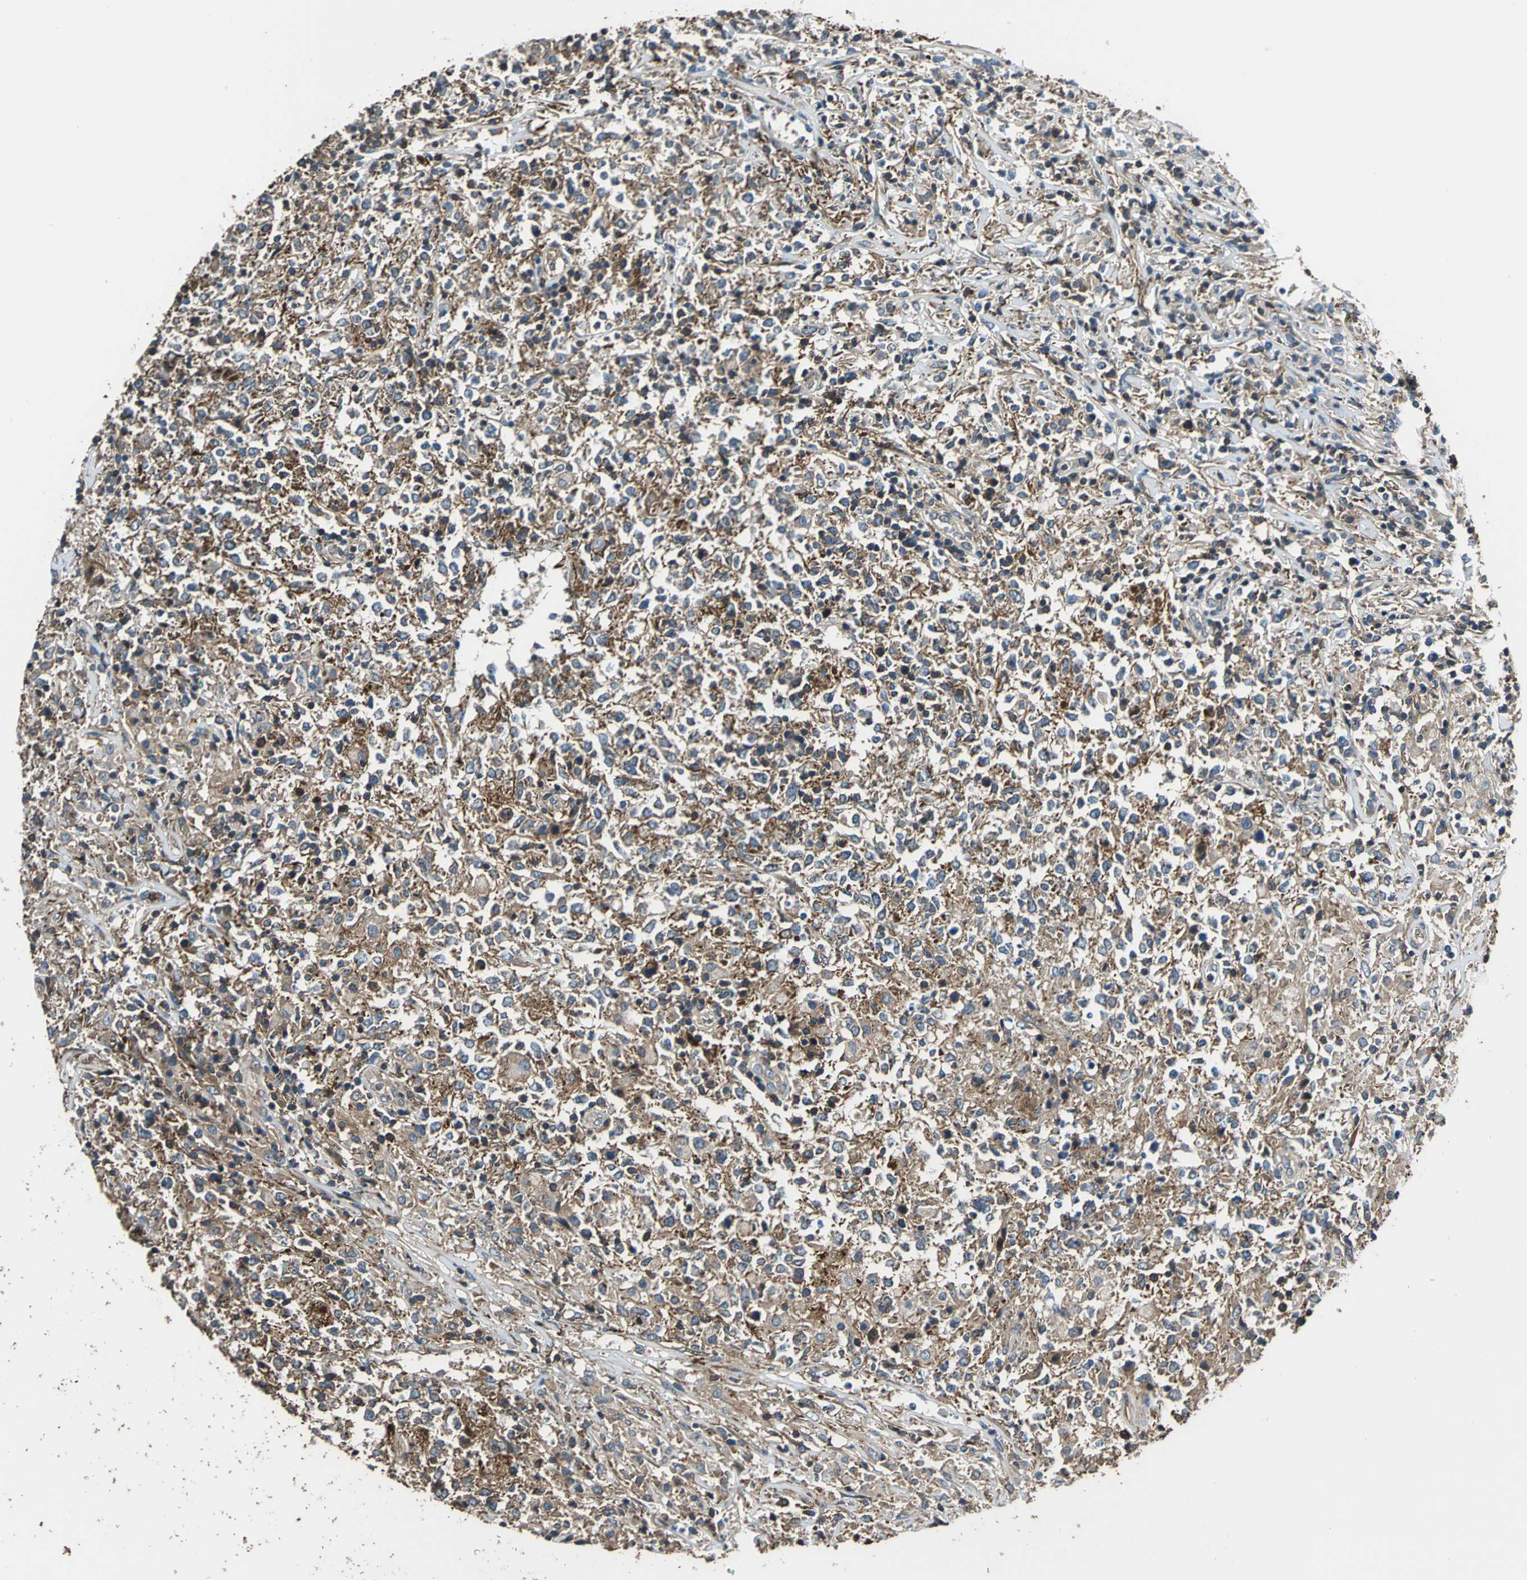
{"staining": {"intensity": "strong", "quantity": ">75%", "location": "cytoplasmic/membranous"}, "tissue": "lymphoma", "cell_type": "Tumor cells", "image_type": "cancer", "snomed": [{"axis": "morphology", "description": "Malignant lymphoma, non-Hodgkin's type, High grade"}, {"axis": "topography", "description": "Lymph node"}], "caption": "DAB (3,3'-diaminobenzidine) immunohistochemical staining of lymphoma displays strong cytoplasmic/membranous protein expression in about >75% of tumor cells. (Brightfield microscopy of DAB IHC at high magnification).", "gene": "PARVA", "patient": {"sex": "female", "age": 84}}